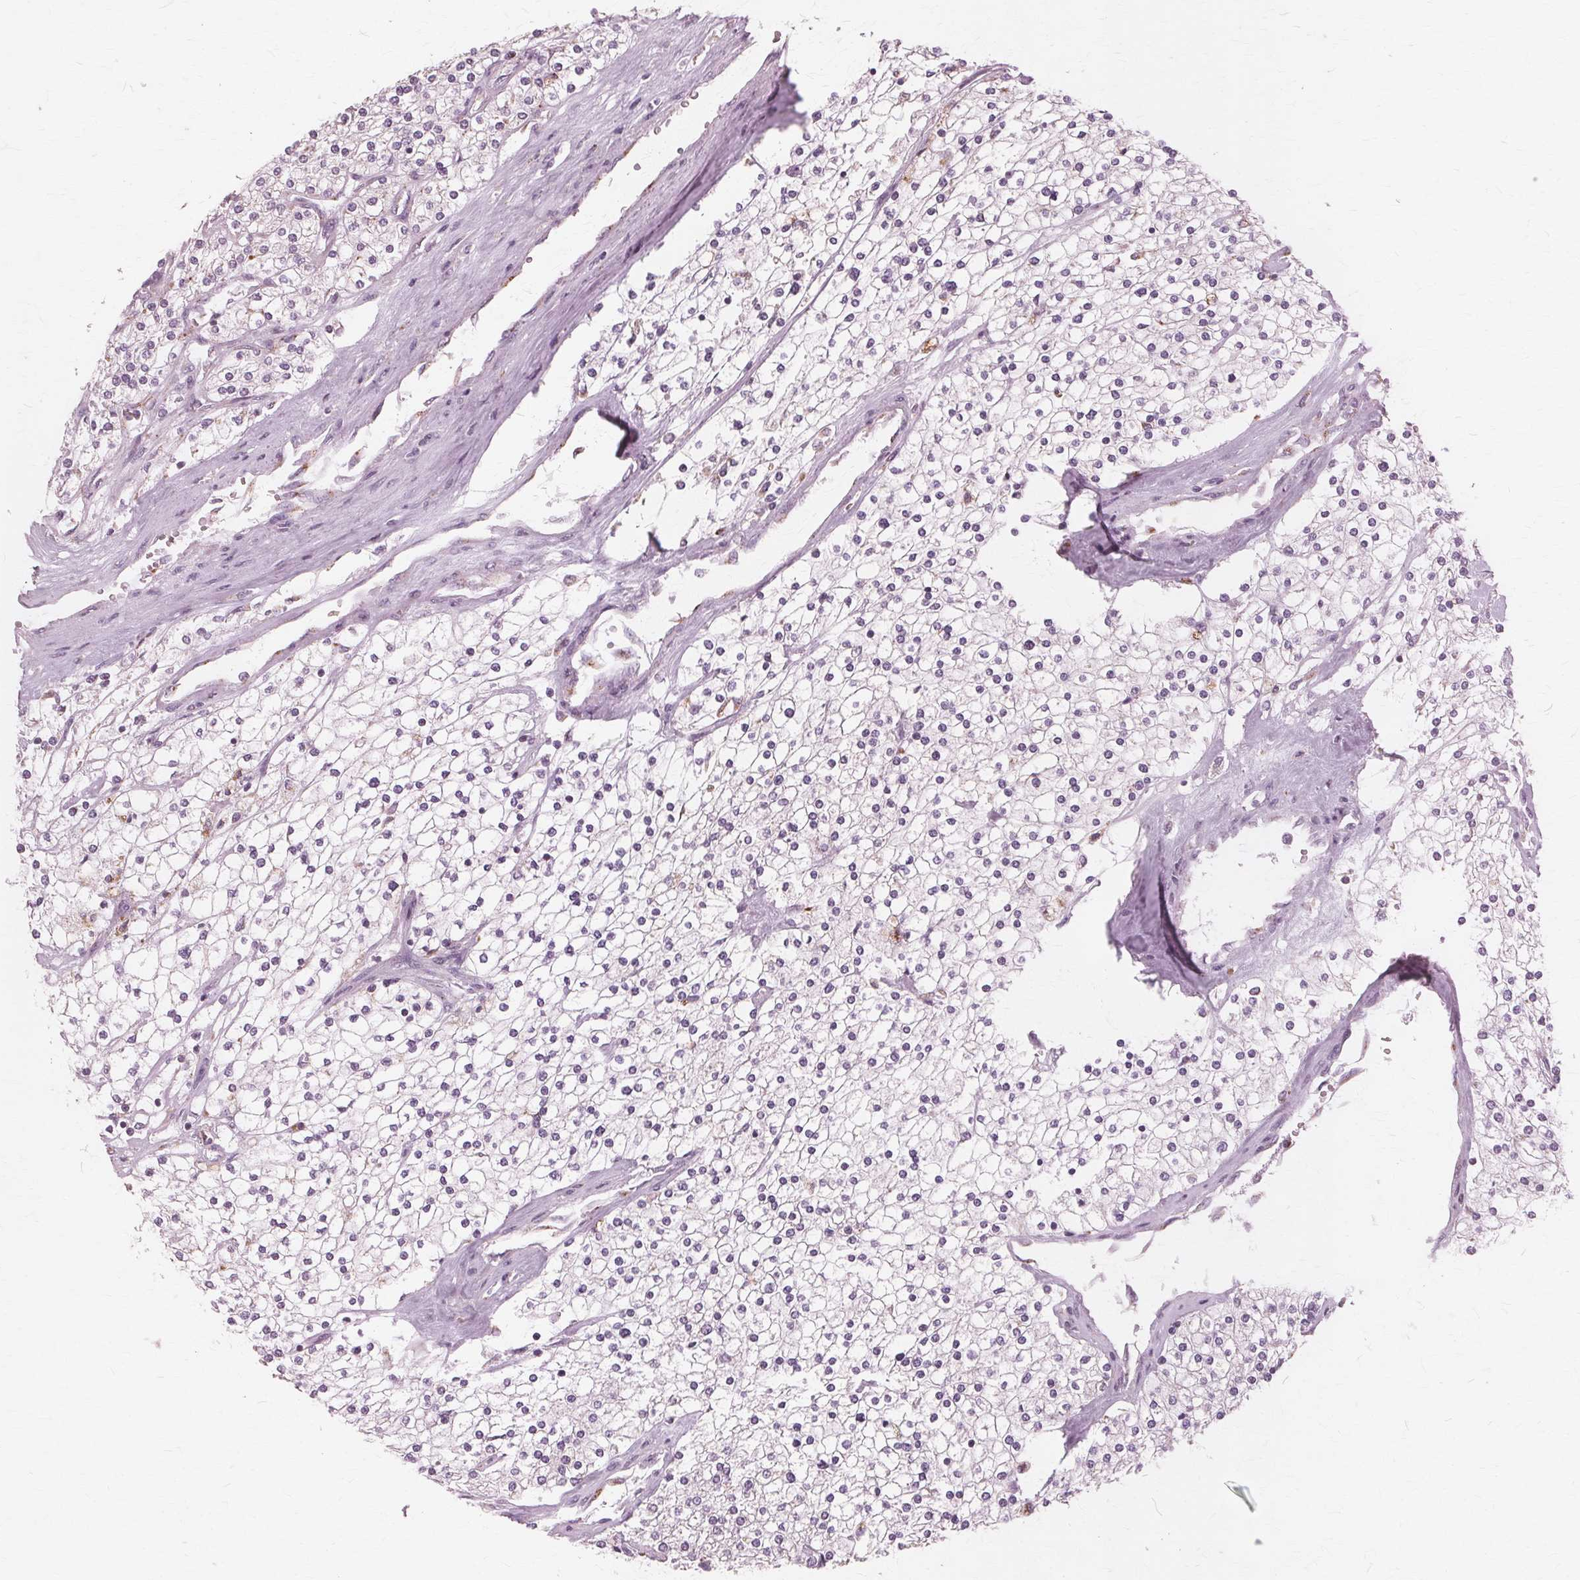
{"staining": {"intensity": "negative", "quantity": "none", "location": "none"}, "tissue": "renal cancer", "cell_type": "Tumor cells", "image_type": "cancer", "snomed": [{"axis": "morphology", "description": "Adenocarcinoma, NOS"}, {"axis": "topography", "description": "Kidney"}], "caption": "High magnification brightfield microscopy of renal cancer (adenocarcinoma) stained with DAB (brown) and counterstained with hematoxylin (blue): tumor cells show no significant staining. The staining was performed using DAB (3,3'-diaminobenzidine) to visualize the protein expression in brown, while the nuclei were stained in blue with hematoxylin (Magnification: 20x).", "gene": "DNASE2", "patient": {"sex": "male", "age": 80}}